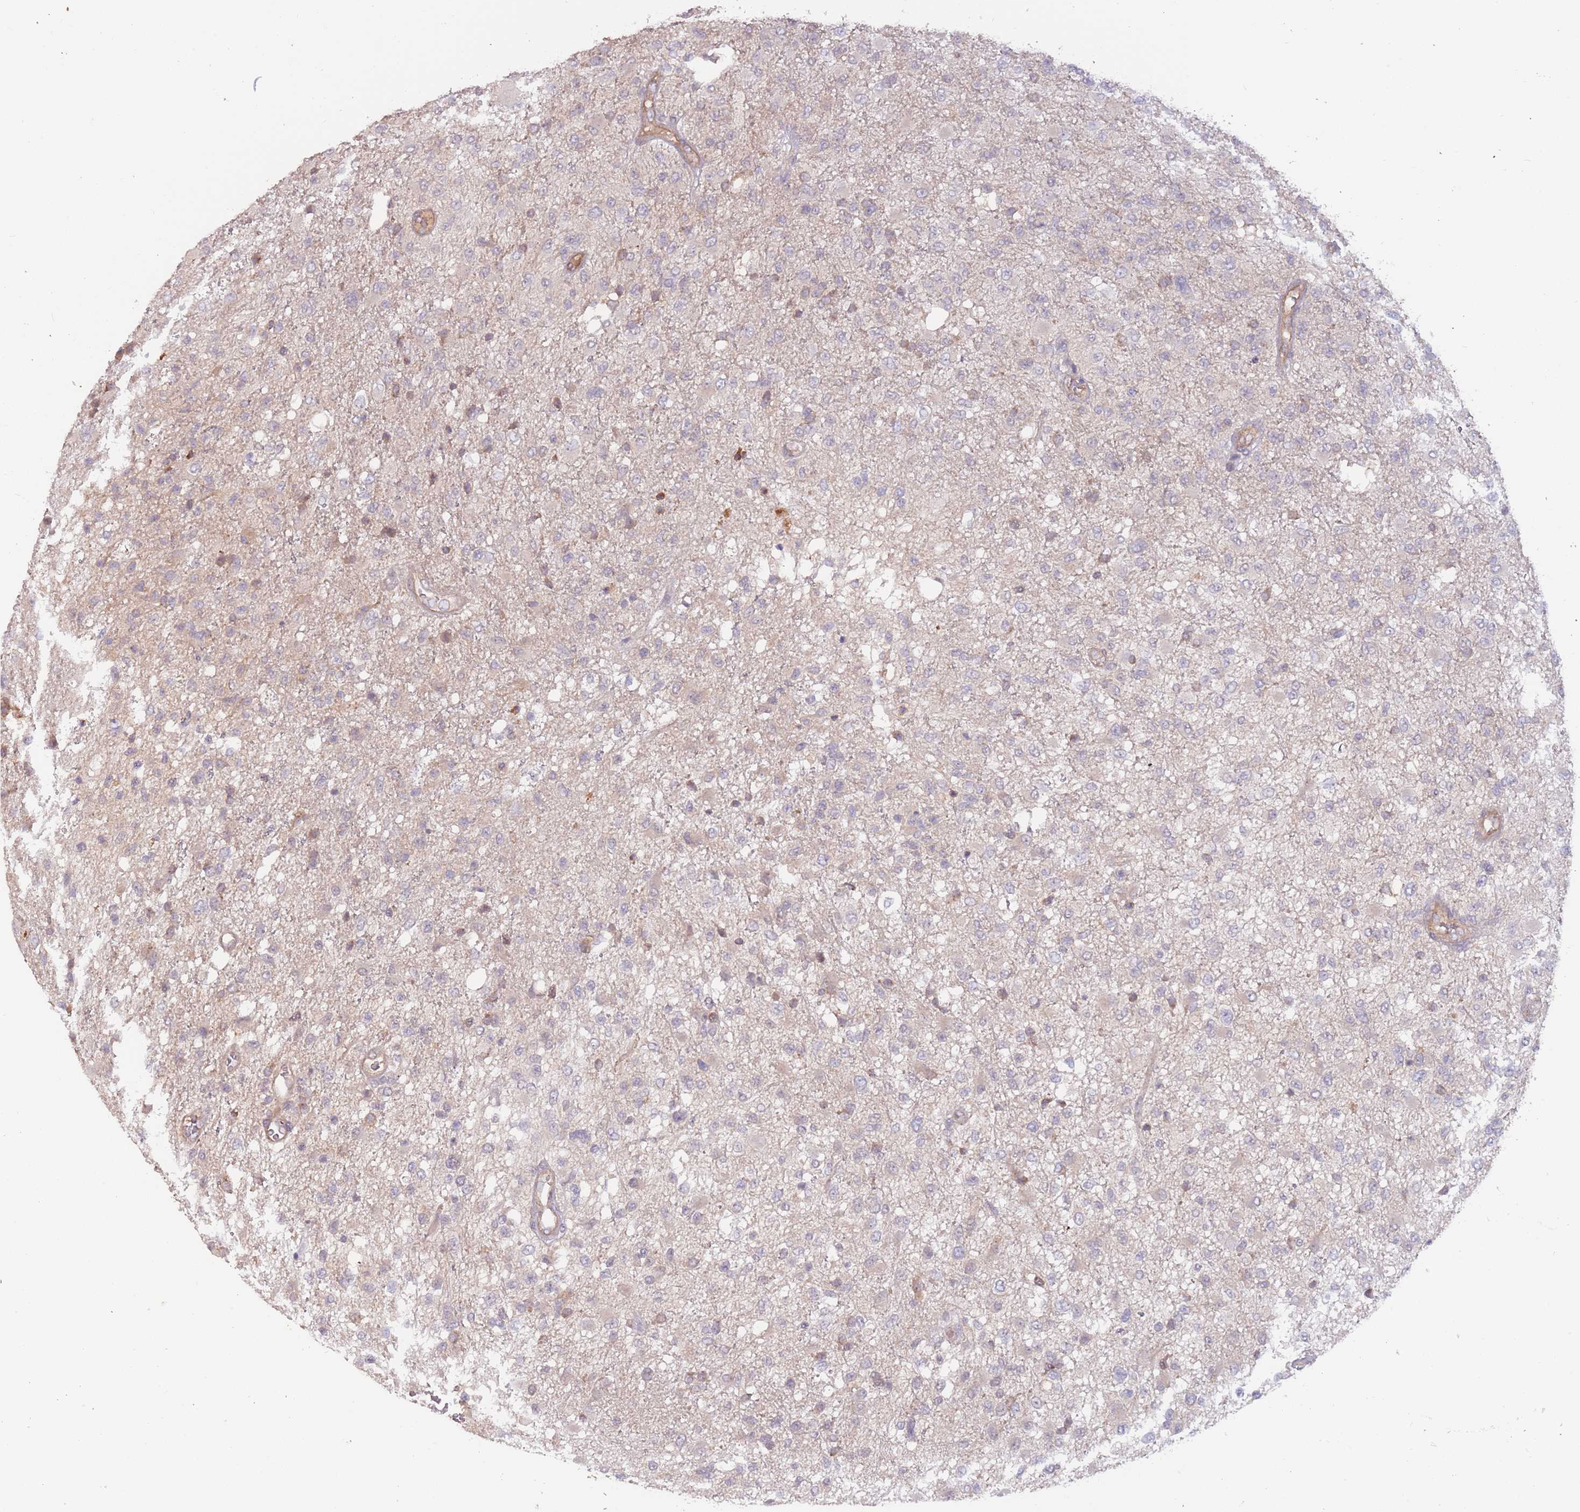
{"staining": {"intensity": "negative", "quantity": "none", "location": "none"}, "tissue": "glioma", "cell_type": "Tumor cells", "image_type": "cancer", "snomed": [{"axis": "morphology", "description": "Glioma, malignant, High grade"}, {"axis": "topography", "description": "Brain"}], "caption": "An image of high-grade glioma (malignant) stained for a protein exhibits no brown staining in tumor cells.", "gene": "SAV1", "patient": {"sex": "female", "age": 74}}